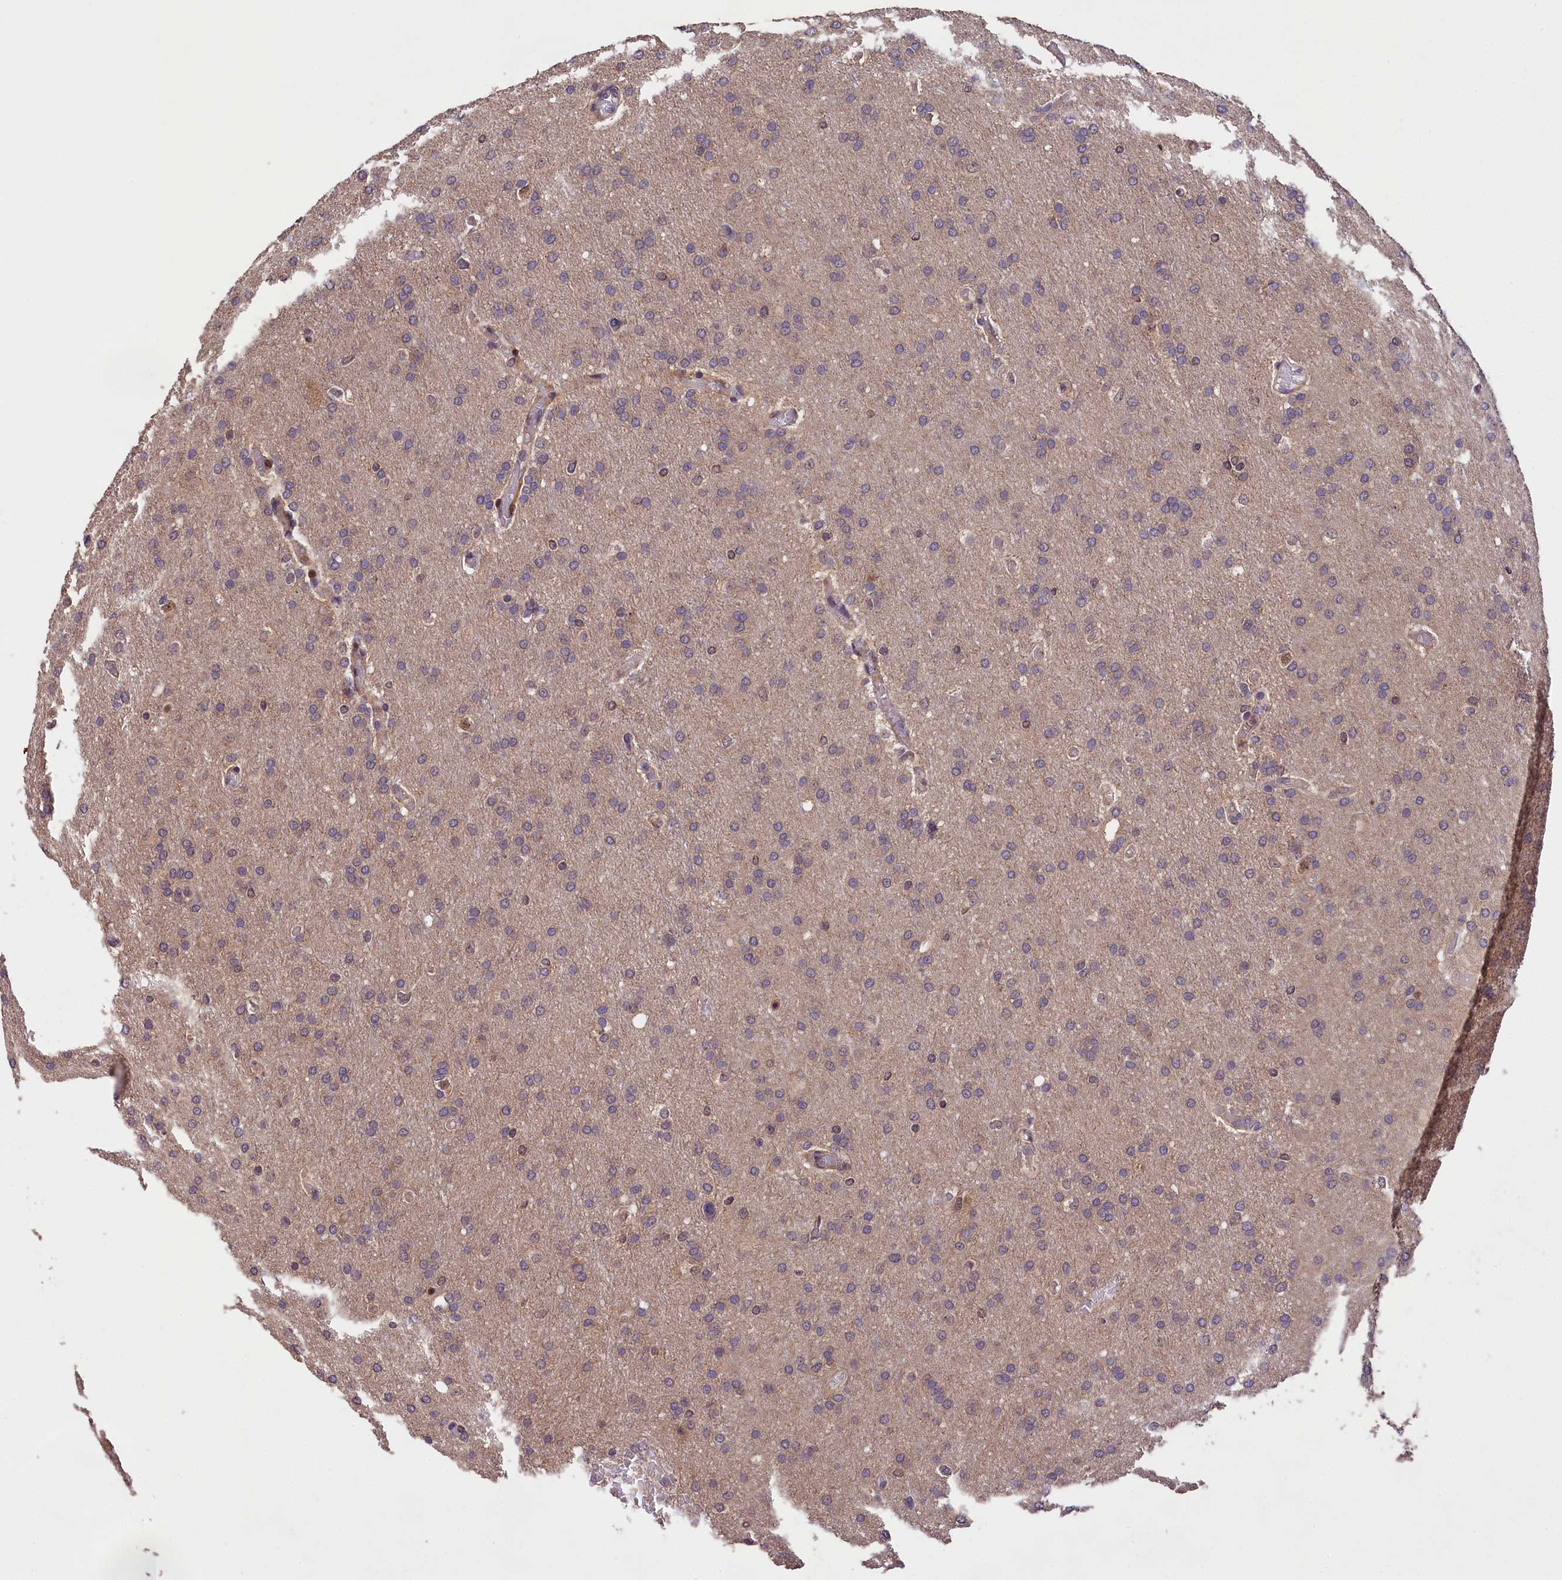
{"staining": {"intensity": "negative", "quantity": "none", "location": "none"}, "tissue": "glioma", "cell_type": "Tumor cells", "image_type": "cancer", "snomed": [{"axis": "morphology", "description": "Glioma, malignant, High grade"}, {"axis": "topography", "description": "Cerebral cortex"}], "caption": "Glioma was stained to show a protein in brown. There is no significant expression in tumor cells. Brightfield microscopy of immunohistochemistry (IHC) stained with DAB (3,3'-diaminobenzidine) (brown) and hematoxylin (blue), captured at high magnification.", "gene": "PHAF1", "patient": {"sex": "female", "age": 36}}